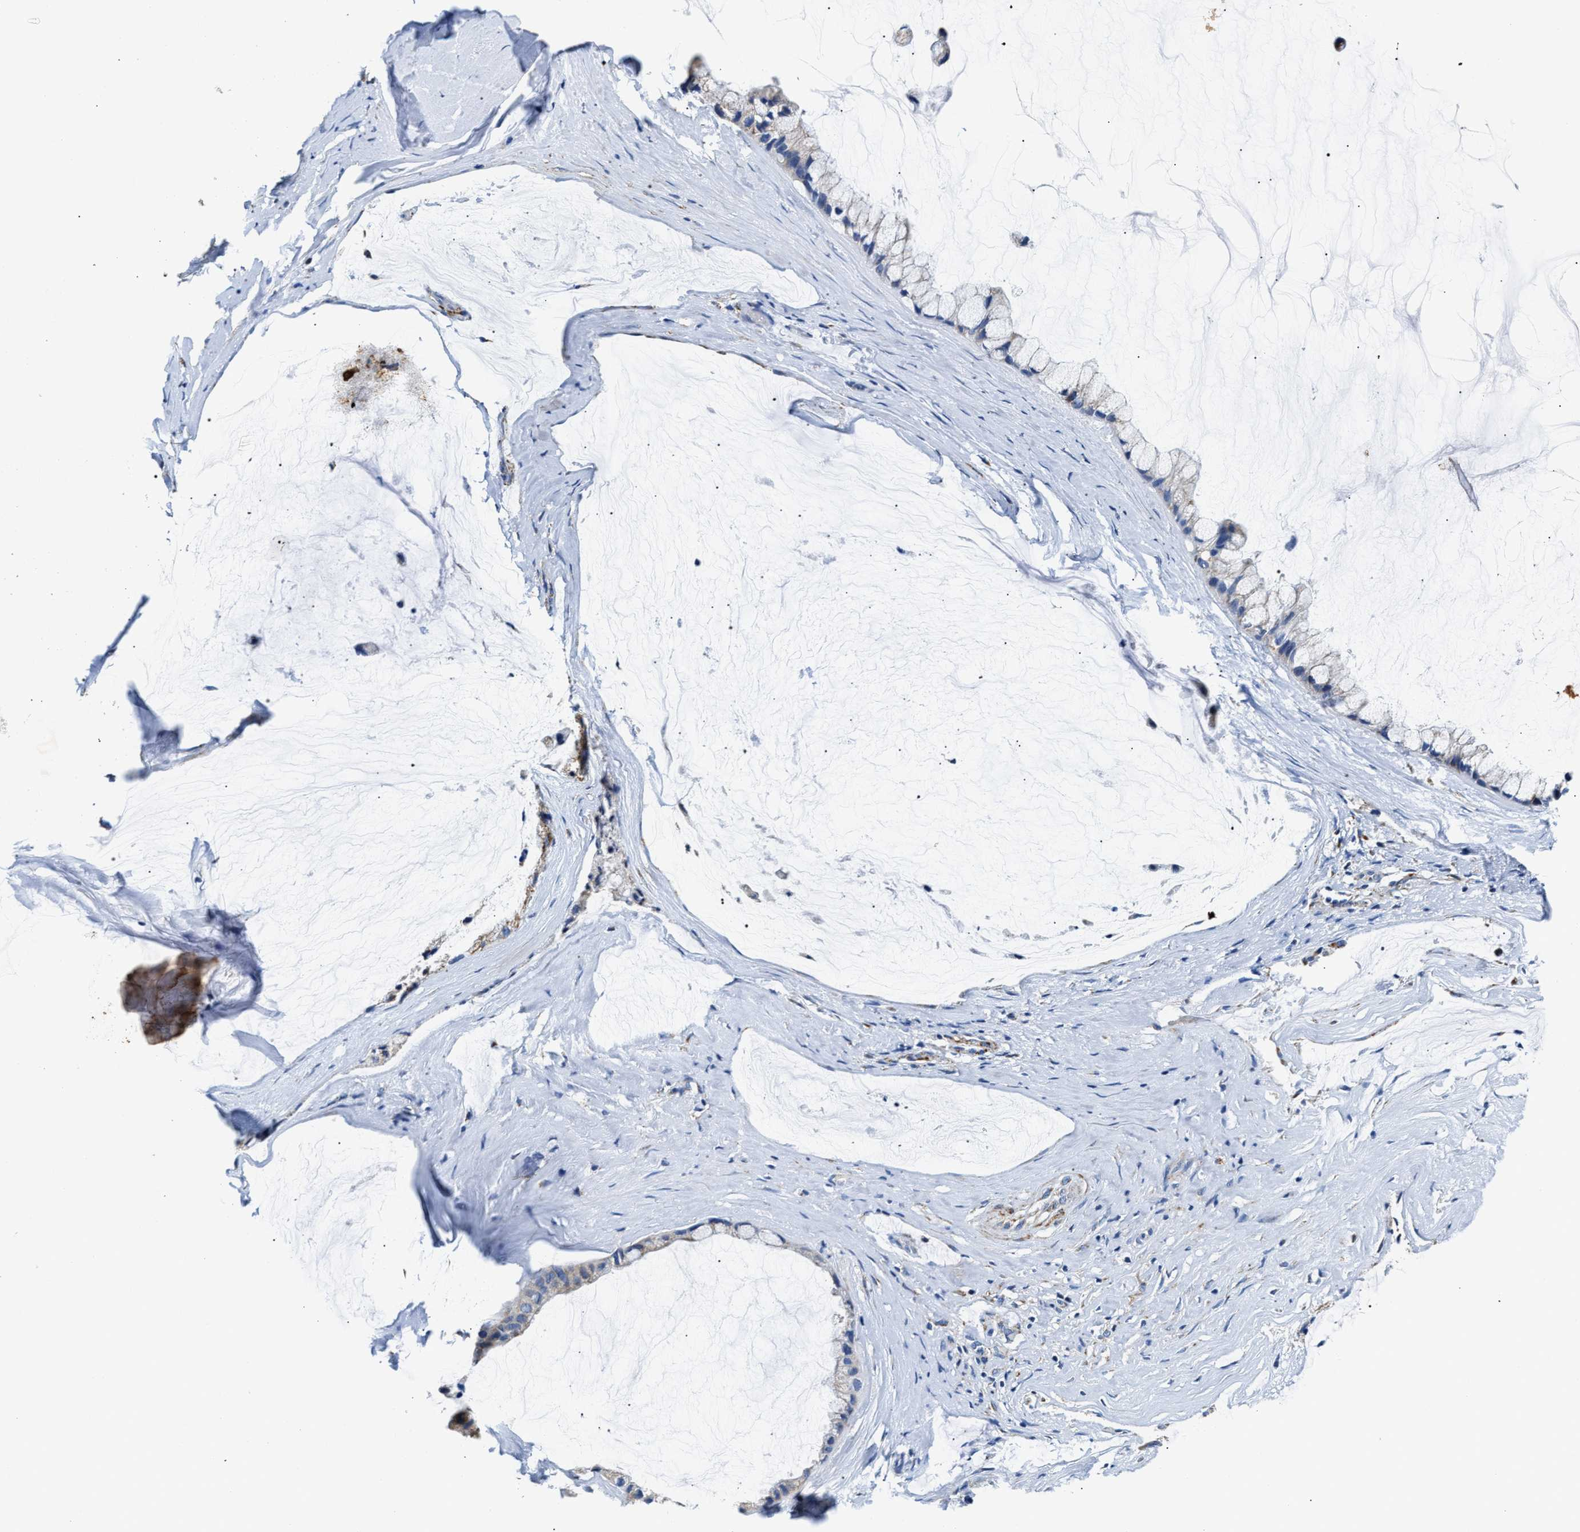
{"staining": {"intensity": "negative", "quantity": "none", "location": "none"}, "tissue": "ovarian cancer", "cell_type": "Tumor cells", "image_type": "cancer", "snomed": [{"axis": "morphology", "description": "Cystadenocarcinoma, mucinous, NOS"}, {"axis": "topography", "description": "Ovary"}], "caption": "Tumor cells are negative for brown protein staining in mucinous cystadenocarcinoma (ovarian).", "gene": "ACADVL", "patient": {"sex": "female", "age": 39}}